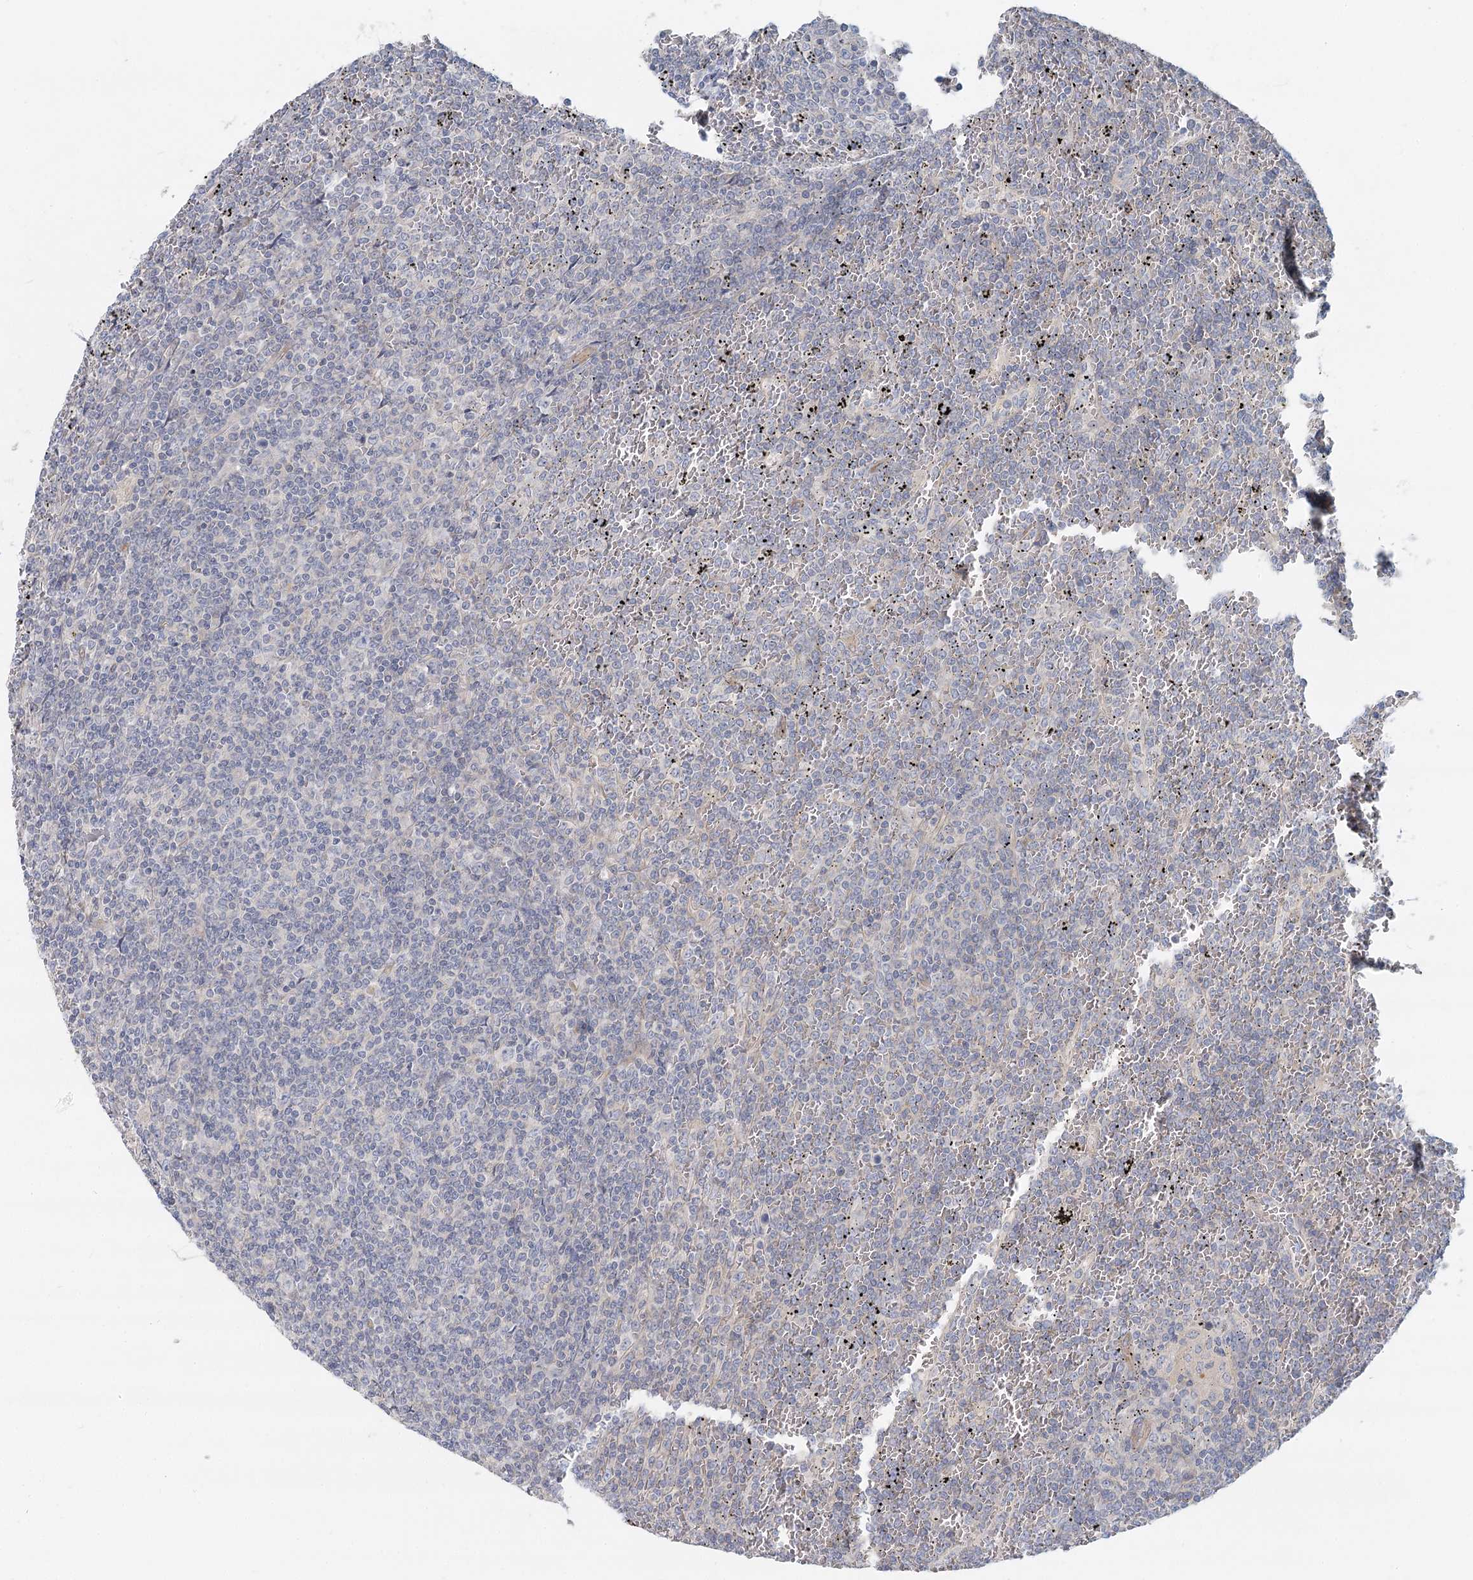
{"staining": {"intensity": "negative", "quantity": "none", "location": "none"}, "tissue": "lymphoma", "cell_type": "Tumor cells", "image_type": "cancer", "snomed": [{"axis": "morphology", "description": "Malignant lymphoma, non-Hodgkin's type, Low grade"}, {"axis": "topography", "description": "Spleen"}], "caption": "Immunohistochemical staining of lymphoma exhibits no significant positivity in tumor cells.", "gene": "DNMBP", "patient": {"sex": "female", "age": 19}}